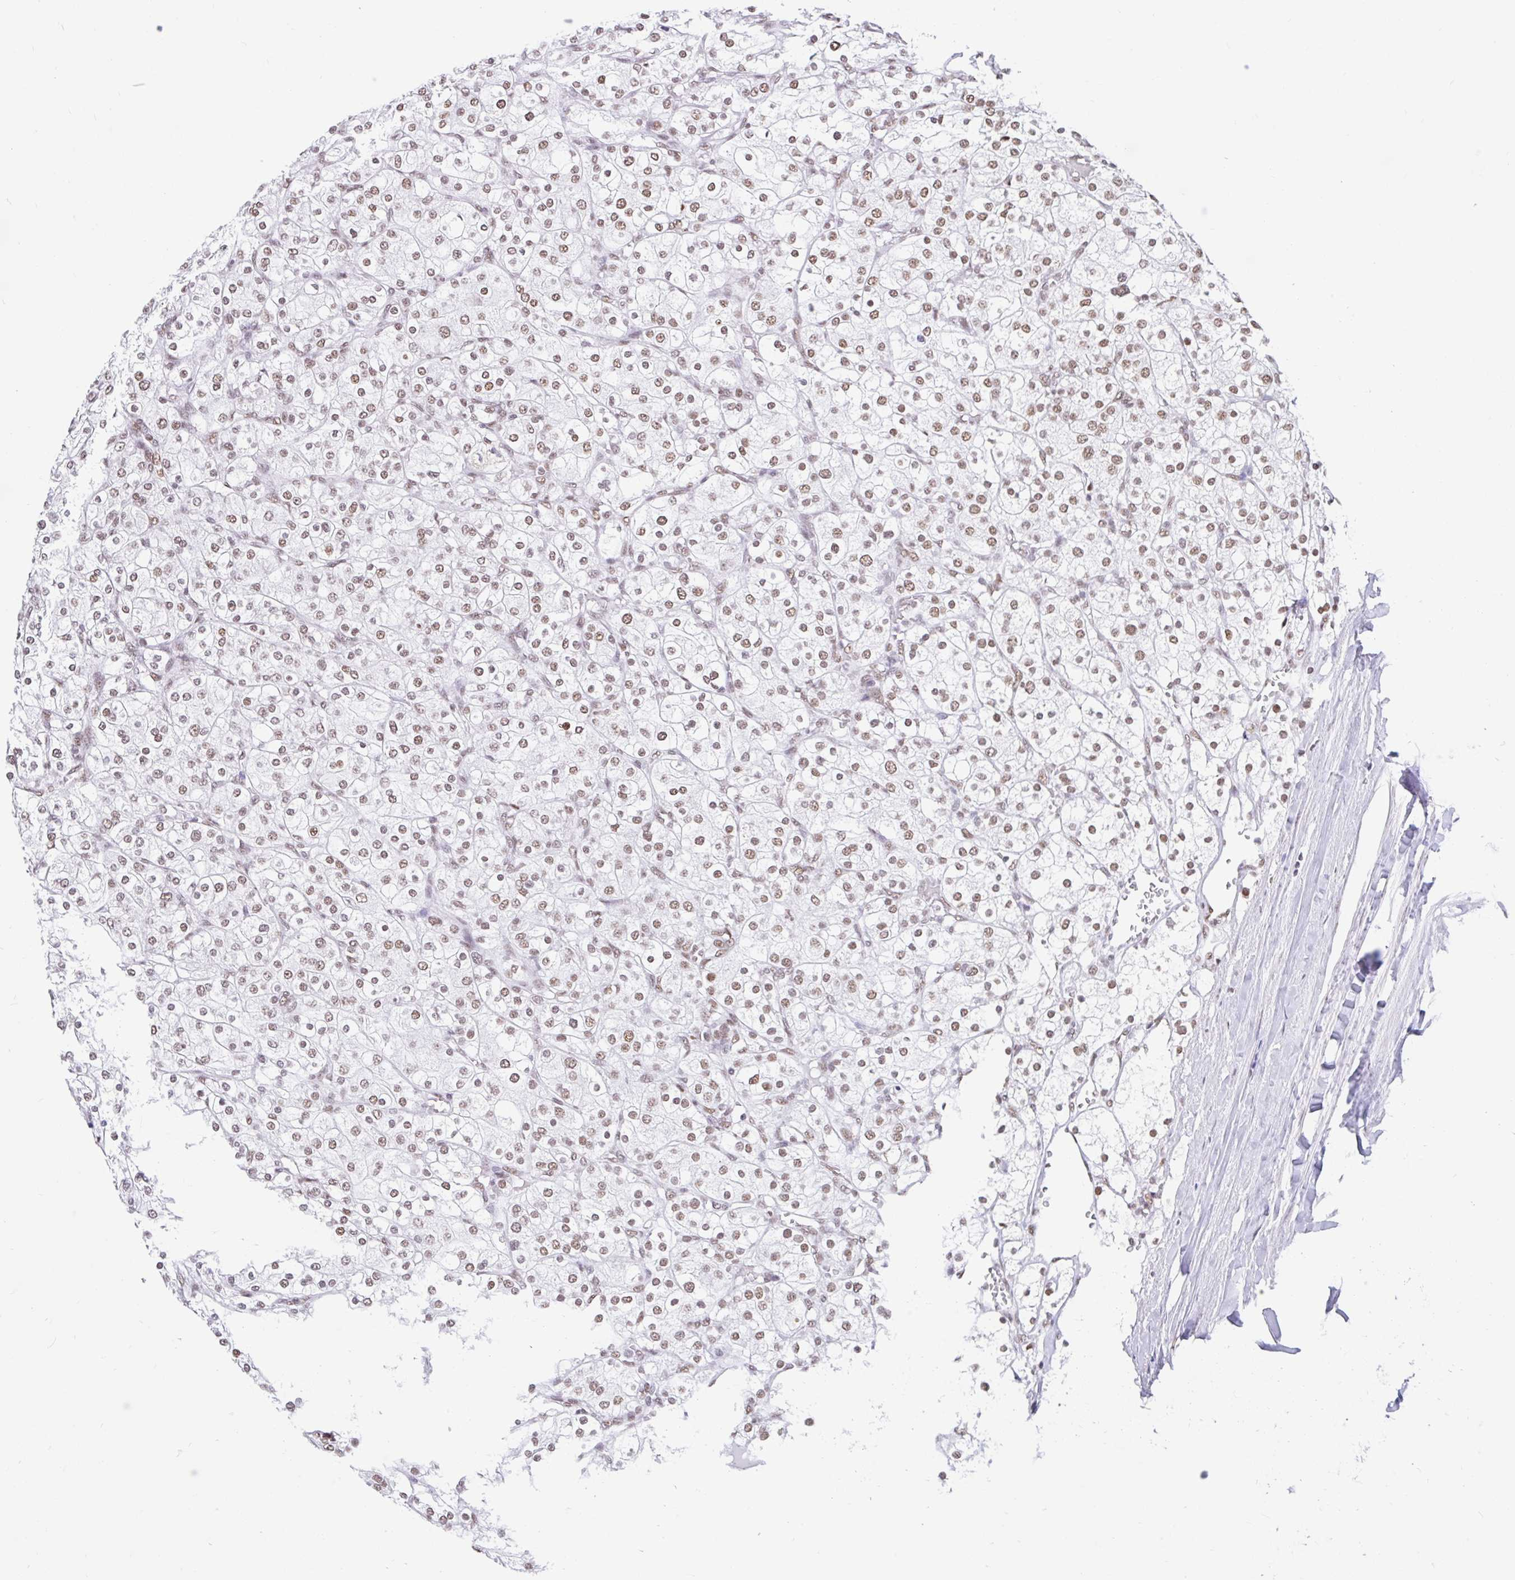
{"staining": {"intensity": "moderate", "quantity": ">75%", "location": "nuclear"}, "tissue": "renal cancer", "cell_type": "Tumor cells", "image_type": "cancer", "snomed": [{"axis": "morphology", "description": "Adenocarcinoma, NOS"}, {"axis": "topography", "description": "Kidney"}], "caption": "Immunohistochemical staining of human renal adenocarcinoma exhibits medium levels of moderate nuclear positivity in approximately >75% of tumor cells.", "gene": "KHDRBS1", "patient": {"sex": "male", "age": 80}}